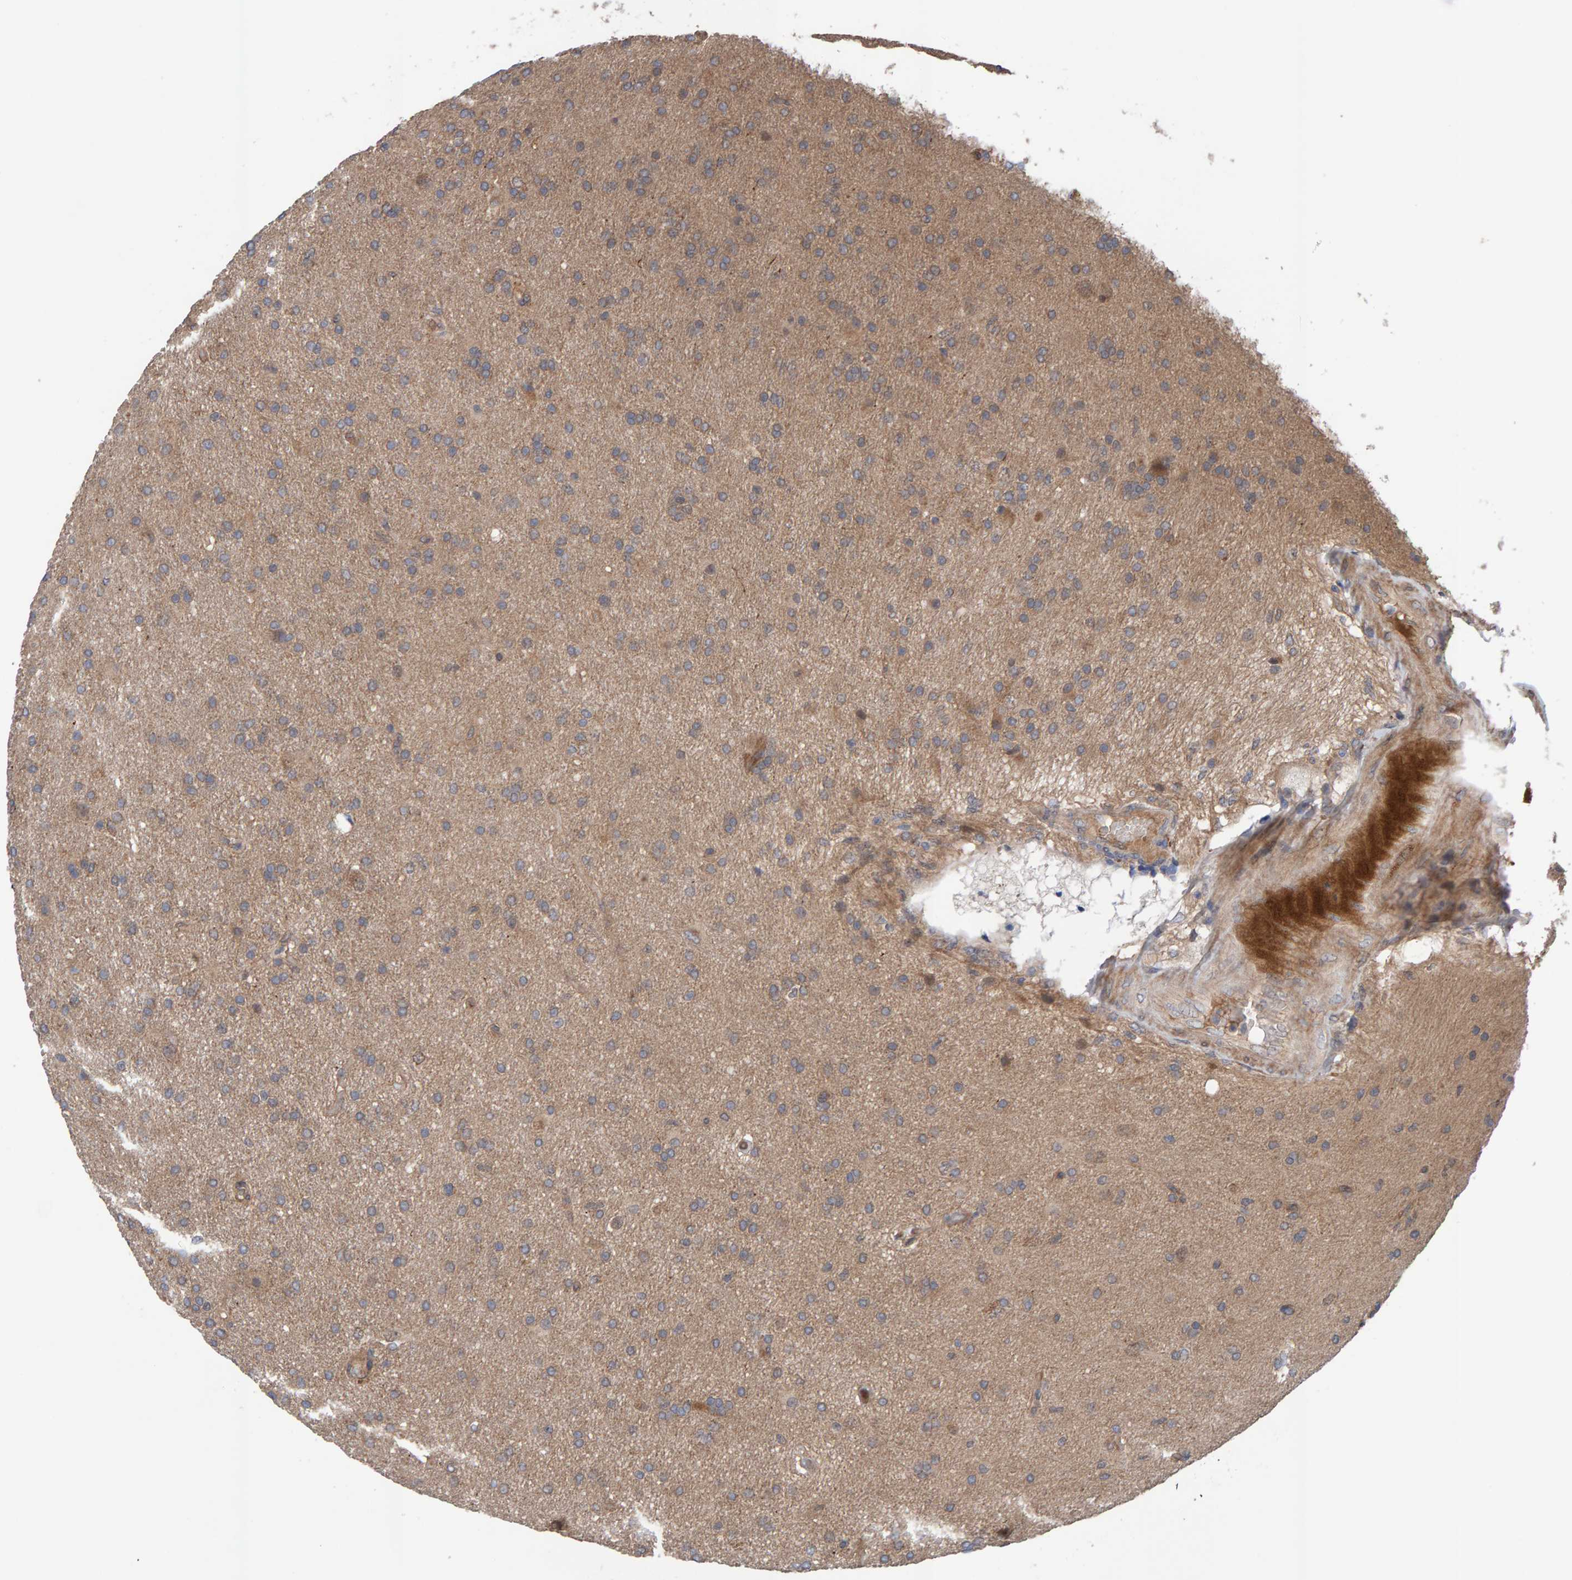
{"staining": {"intensity": "weak", "quantity": ">75%", "location": "cytoplasmic/membranous"}, "tissue": "glioma", "cell_type": "Tumor cells", "image_type": "cancer", "snomed": [{"axis": "morphology", "description": "Glioma, malignant, High grade"}, {"axis": "topography", "description": "Brain"}], "caption": "Immunohistochemistry (DAB) staining of malignant high-grade glioma displays weak cytoplasmic/membranous protein positivity in about >75% of tumor cells.", "gene": "LRSAM1", "patient": {"sex": "male", "age": 72}}